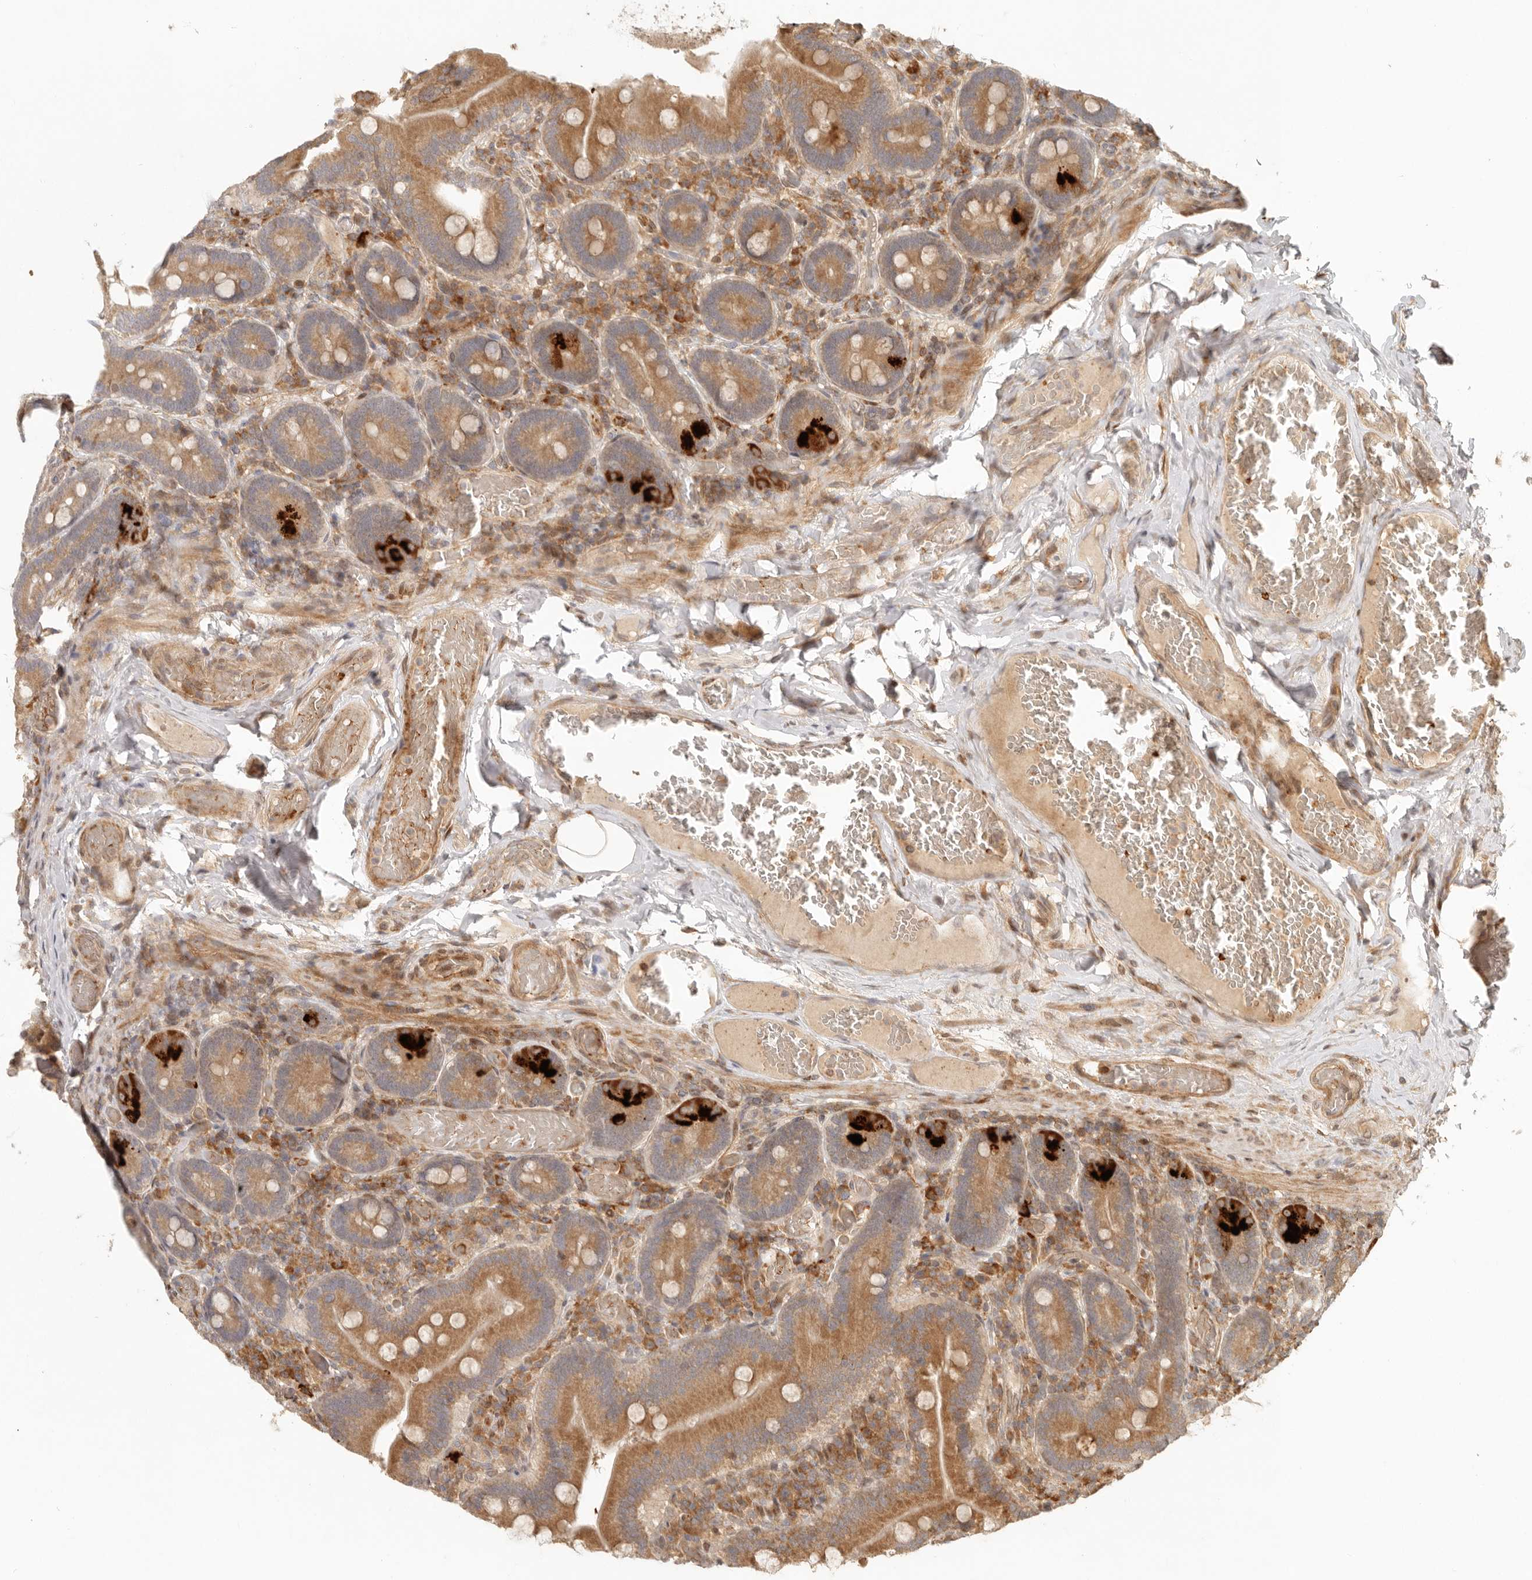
{"staining": {"intensity": "moderate", "quantity": ">75%", "location": "cytoplasmic/membranous"}, "tissue": "duodenum", "cell_type": "Glandular cells", "image_type": "normal", "snomed": [{"axis": "morphology", "description": "Normal tissue, NOS"}, {"axis": "topography", "description": "Duodenum"}], "caption": "Immunohistochemical staining of normal human duodenum exhibits medium levels of moderate cytoplasmic/membranous positivity in approximately >75% of glandular cells.", "gene": "AHDC1", "patient": {"sex": "female", "age": 62}}